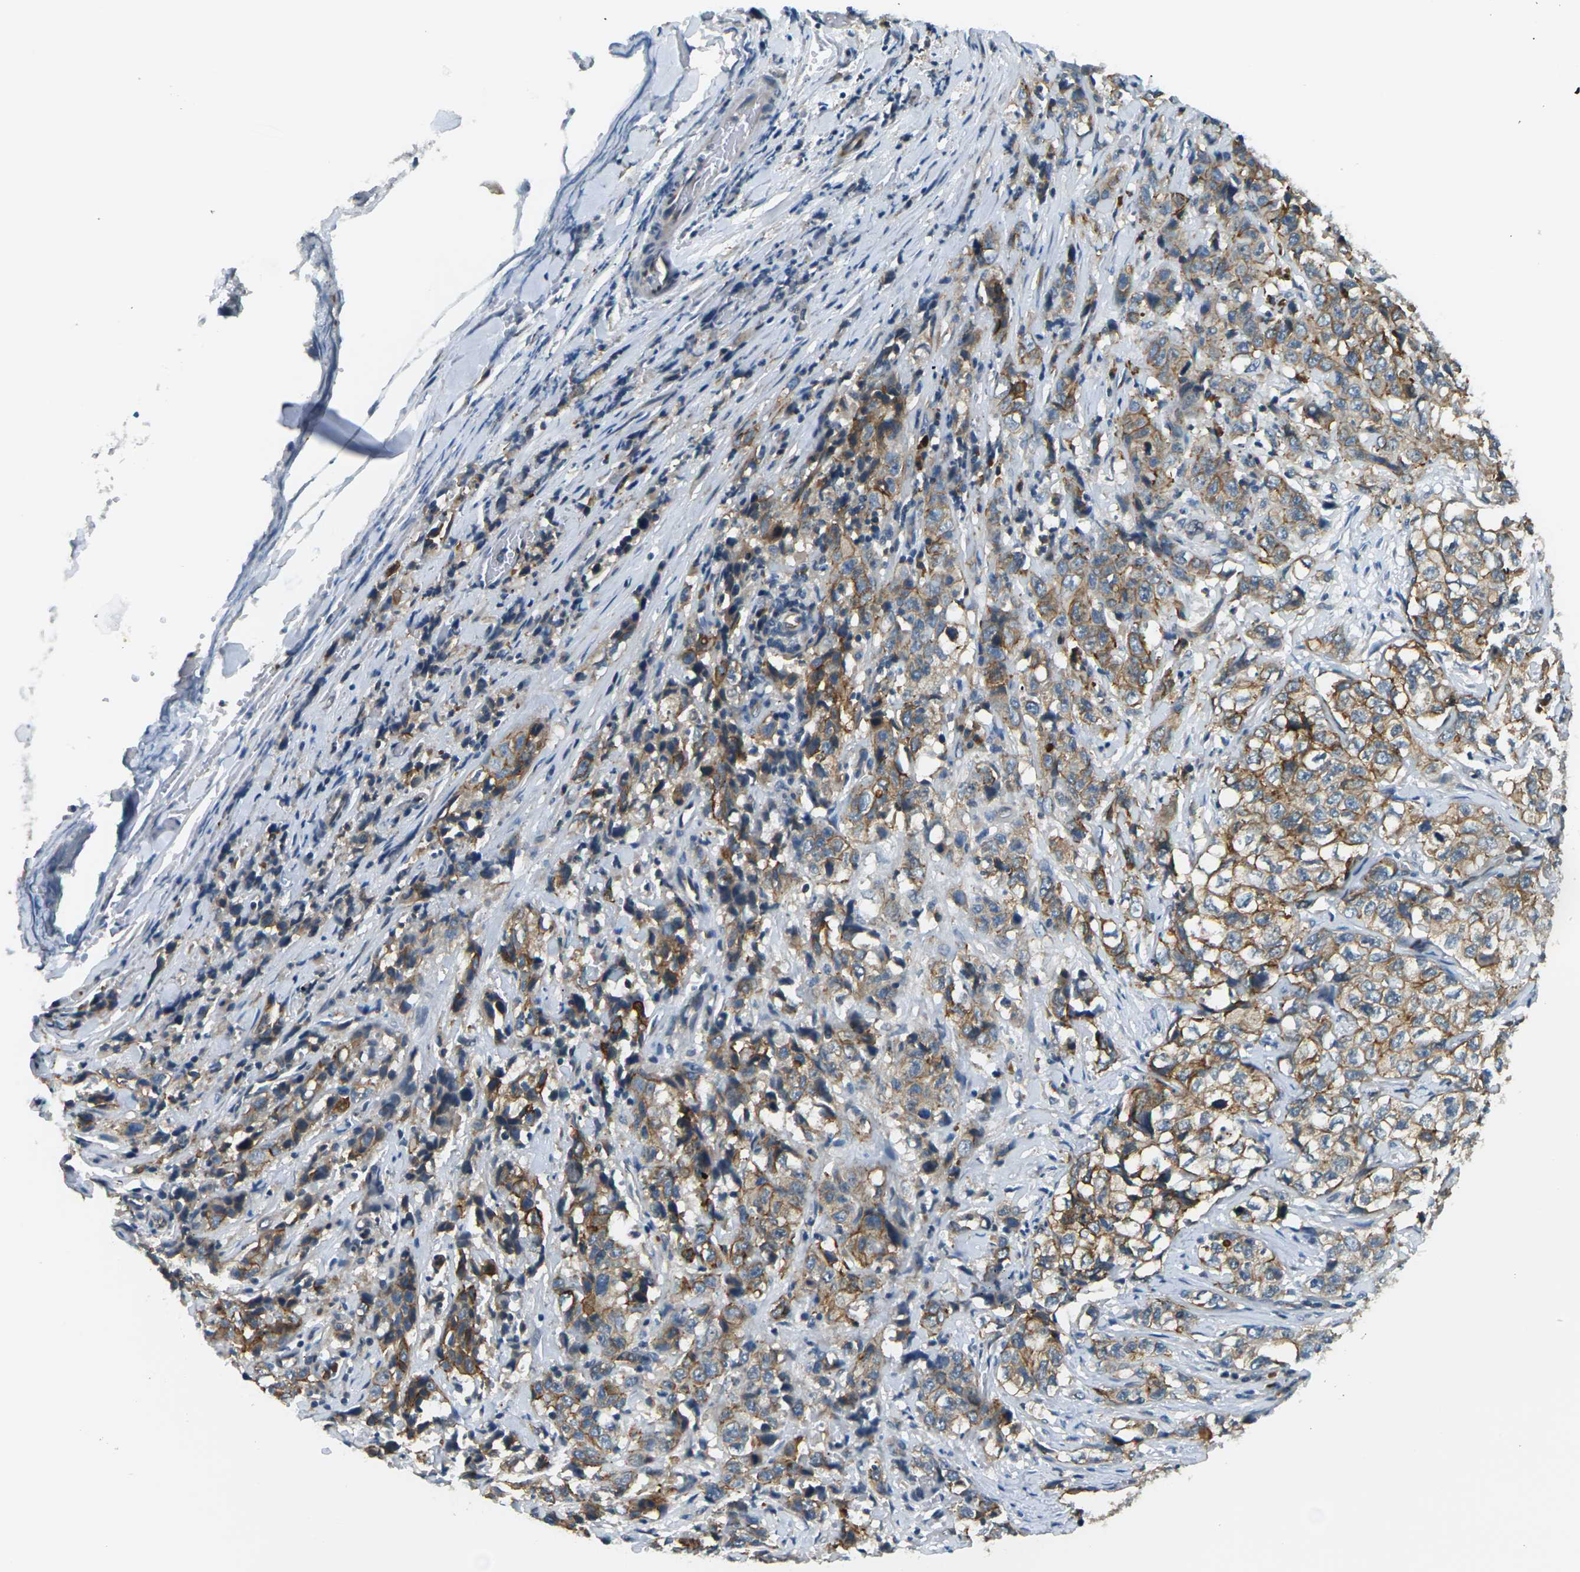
{"staining": {"intensity": "moderate", "quantity": ">75%", "location": "cytoplasmic/membranous"}, "tissue": "stomach cancer", "cell_type": "Tumor cells", "image_type": "cancer", "snomed": [{"axis": "morphology", "description": "Adenocarcinoma, NOS"}, {"axis": "topography", "description": "Stomach"}], "caption": "The micrograph reveals staining of adenocarcinoma (stomach), revealing moderate cytoplasmic/membranous protein positivity (brown color) within tumor cells. (DAB (3,3'-diaminobenzidine) = brown stain, brightfield microscopy at high magnification).", "gene": "SLC13A3", "patient": {"sex": "male", "age": 48}}